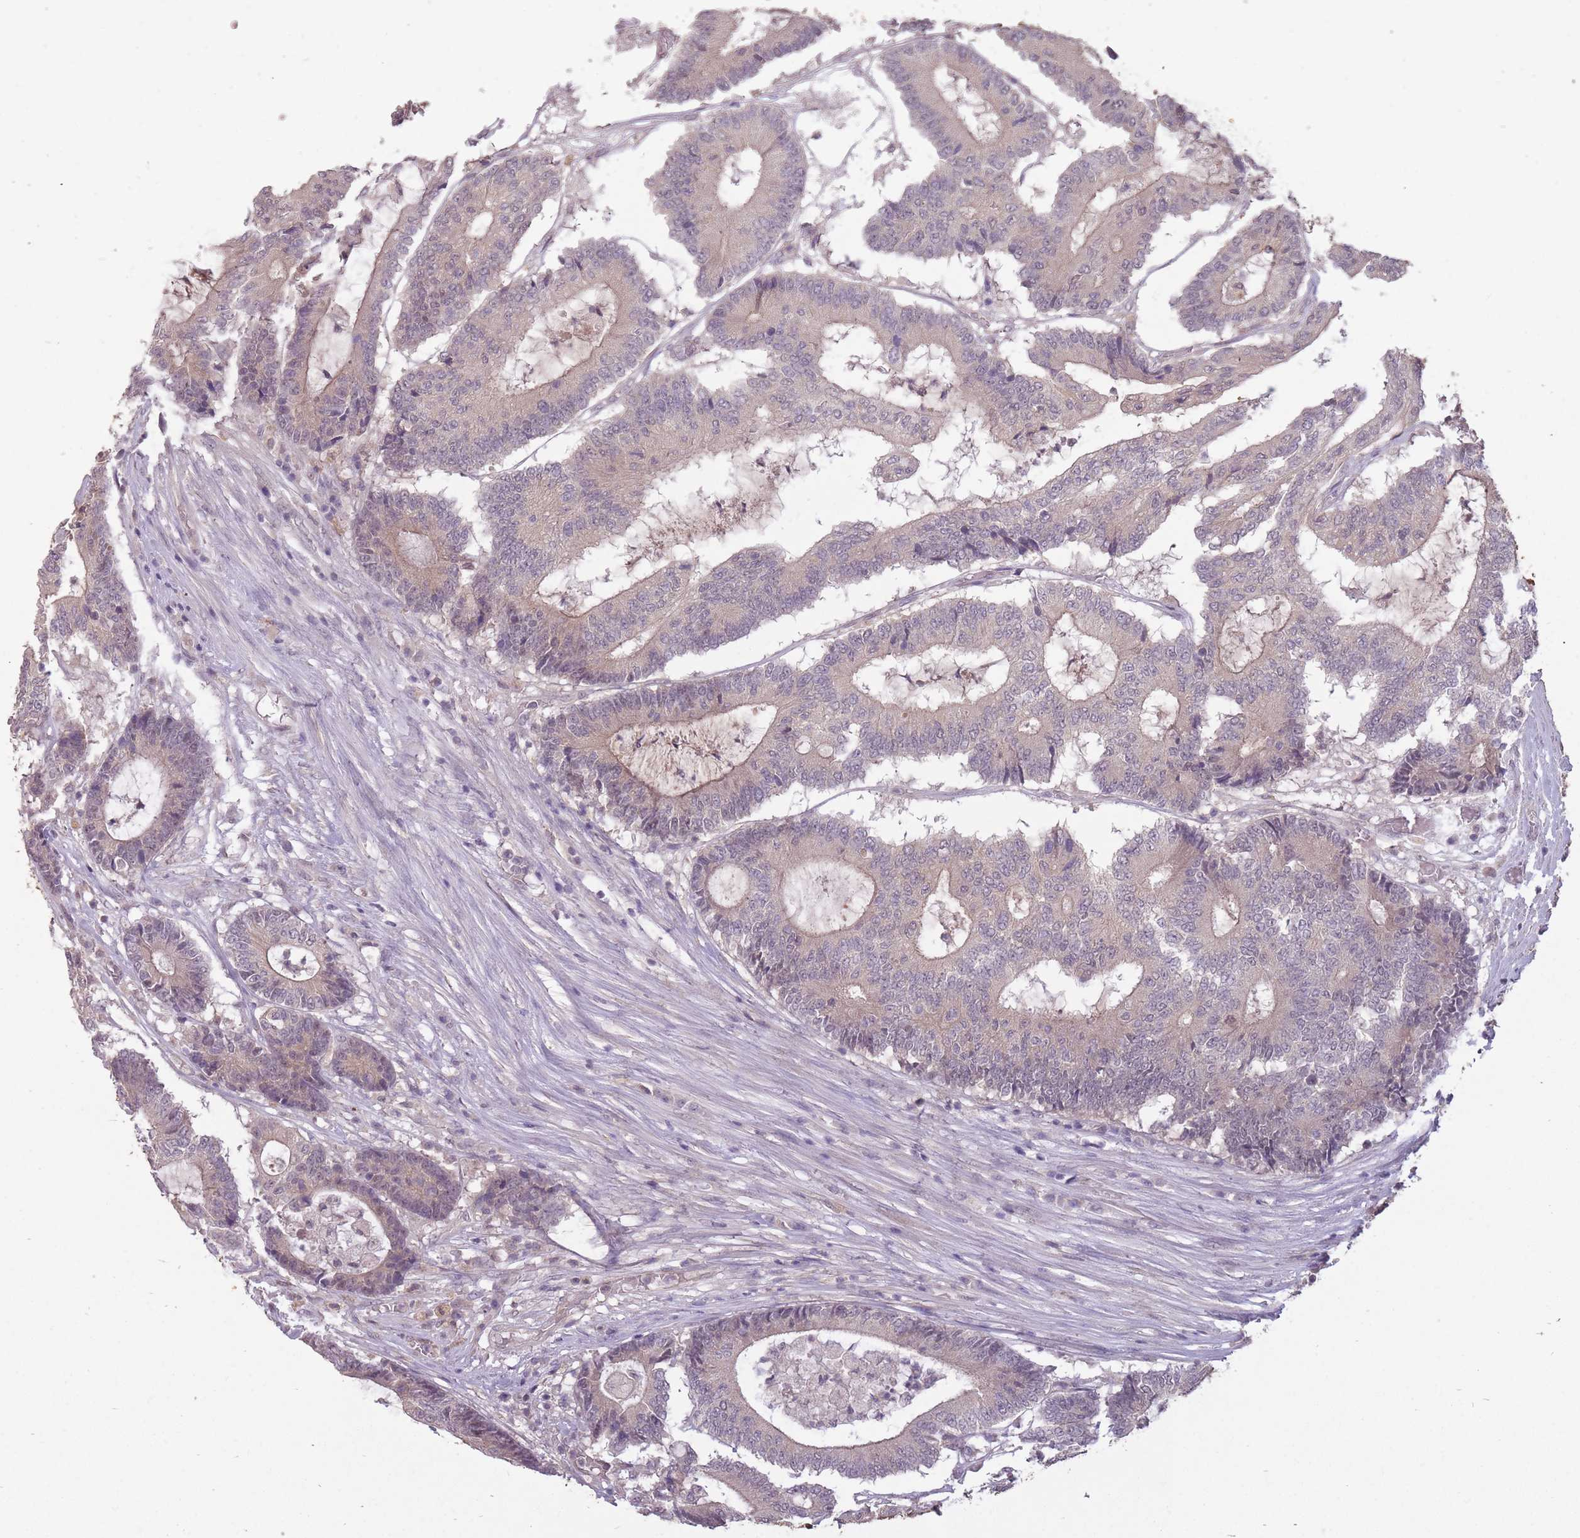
{"staining": {"intensity": "weak", "quantity": "25%-75%", "location": "cytoplasmic/membranous"}, "tissue": "colorectal cancer", "cell_type": "Tumor cells", "image_type": "cancer", "snomed": [{"axis": "morphology", "description": "Adenocarcinoma, NOS"}, {"axis": "topography", "description": "Colon"}], "caption": "IHC (DAB (3,3'-diaminobenzidine)) staining of human colorectal cancer (adenocarcinoma) displays weak cytoplasmic/membranous protein staining in about 25%-75% of tumor cells.", "gene": "LRATD2", "patient": {"sex": "female", "age": 84}}